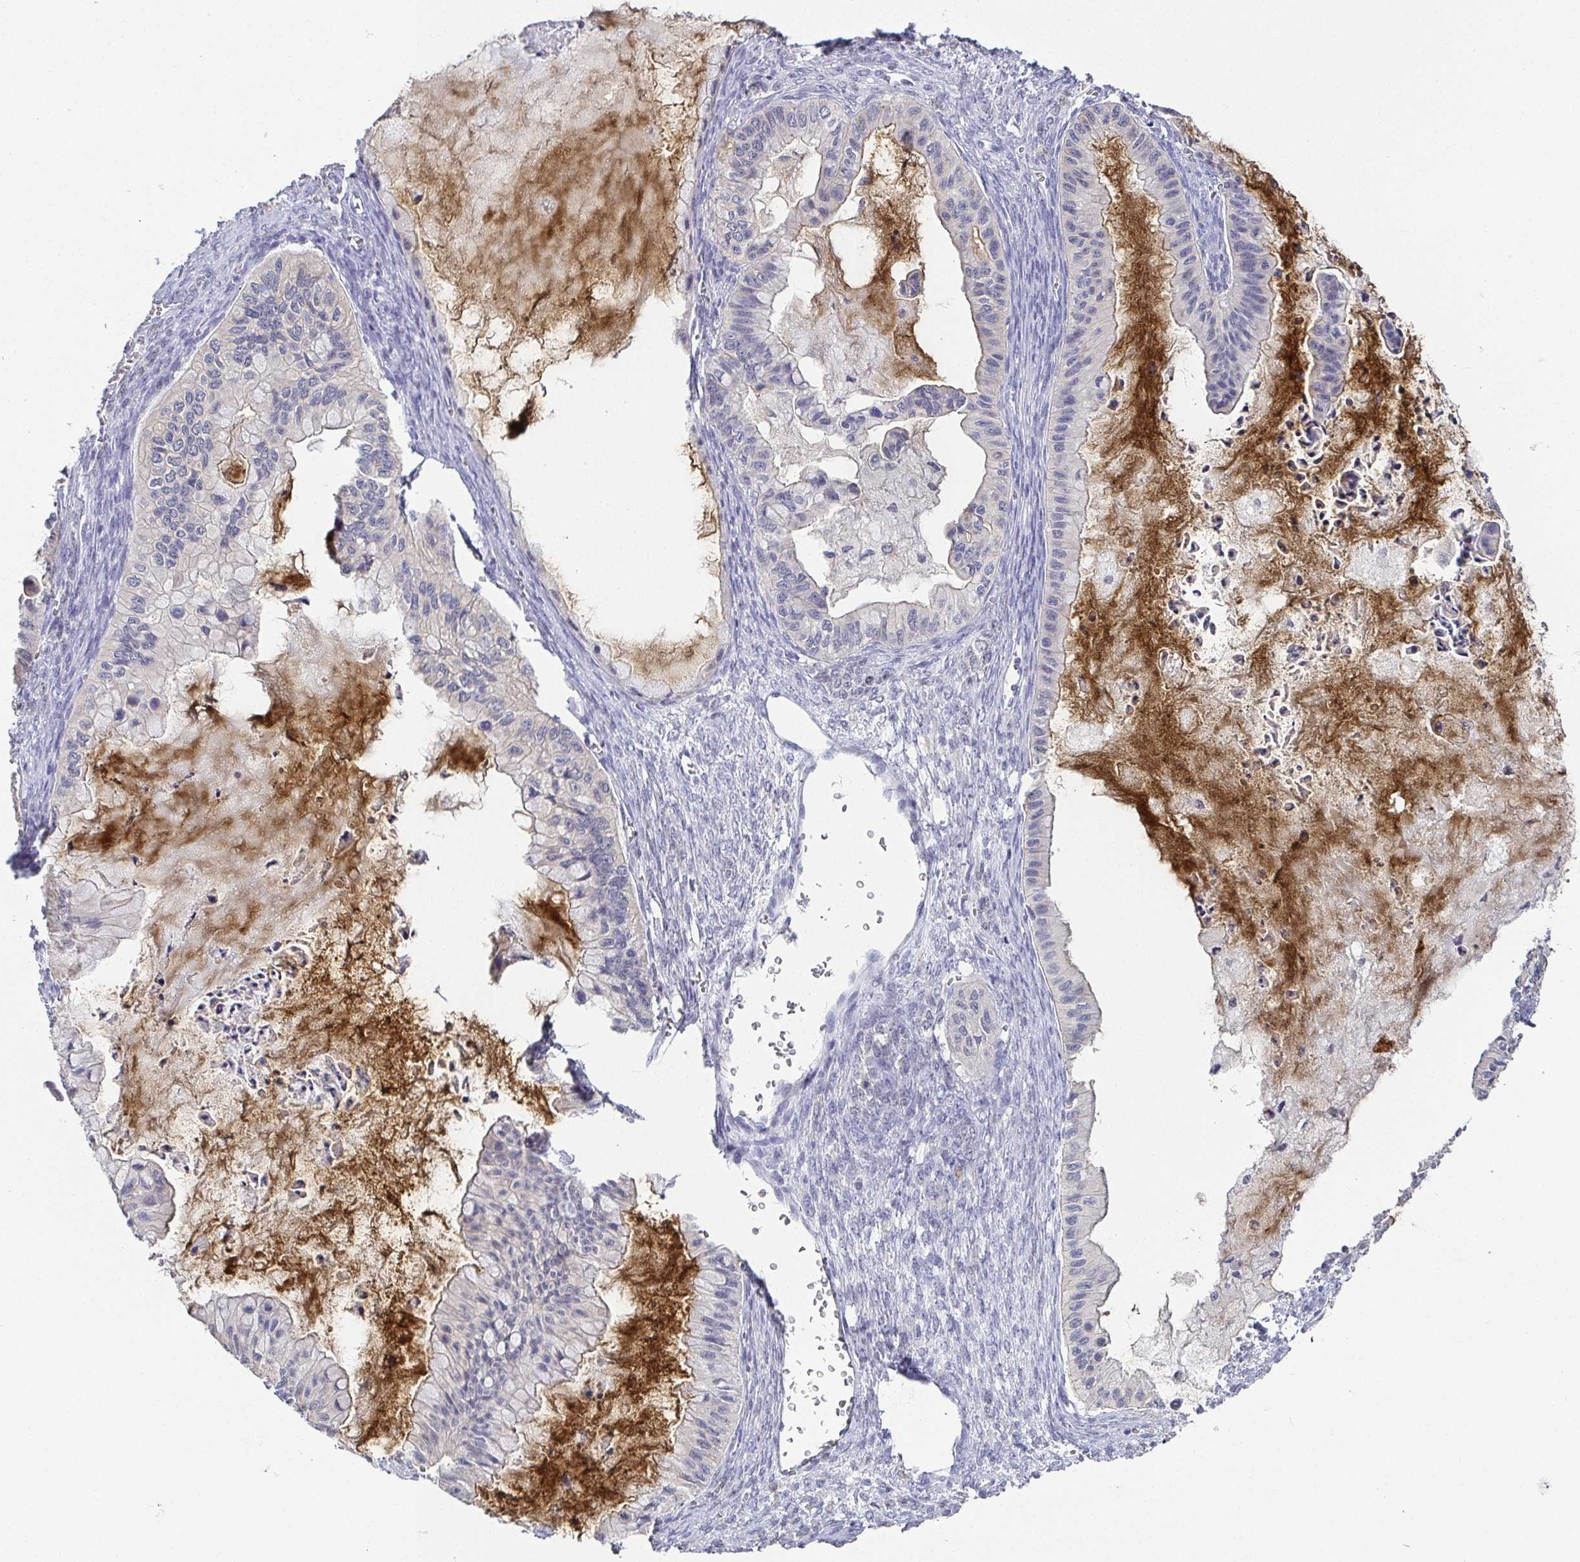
{"staining": {"intensity": "moderate", "quantity": "<25%", "location": "cytoplasmic/membranous"}, "tissue": "ovarian cancer", "cell_type": "Tumor cells", "image_type": "cancer", "snomed": [{"axis": "morphology", "description": "Cystadenocarcinoma, mucinous, NOS"}, {"axis": "topography", "description": "Ovary"}], "caption": "Immunohistochemical staining of human ovarian mucinous cystadenocarcinoma reveals low levels of moderate cytoplasmic/membranous protein expression in about <25% of tumor cells.", "gene": "RNASE7", "patient": {"sex": "female", "age": 72}}